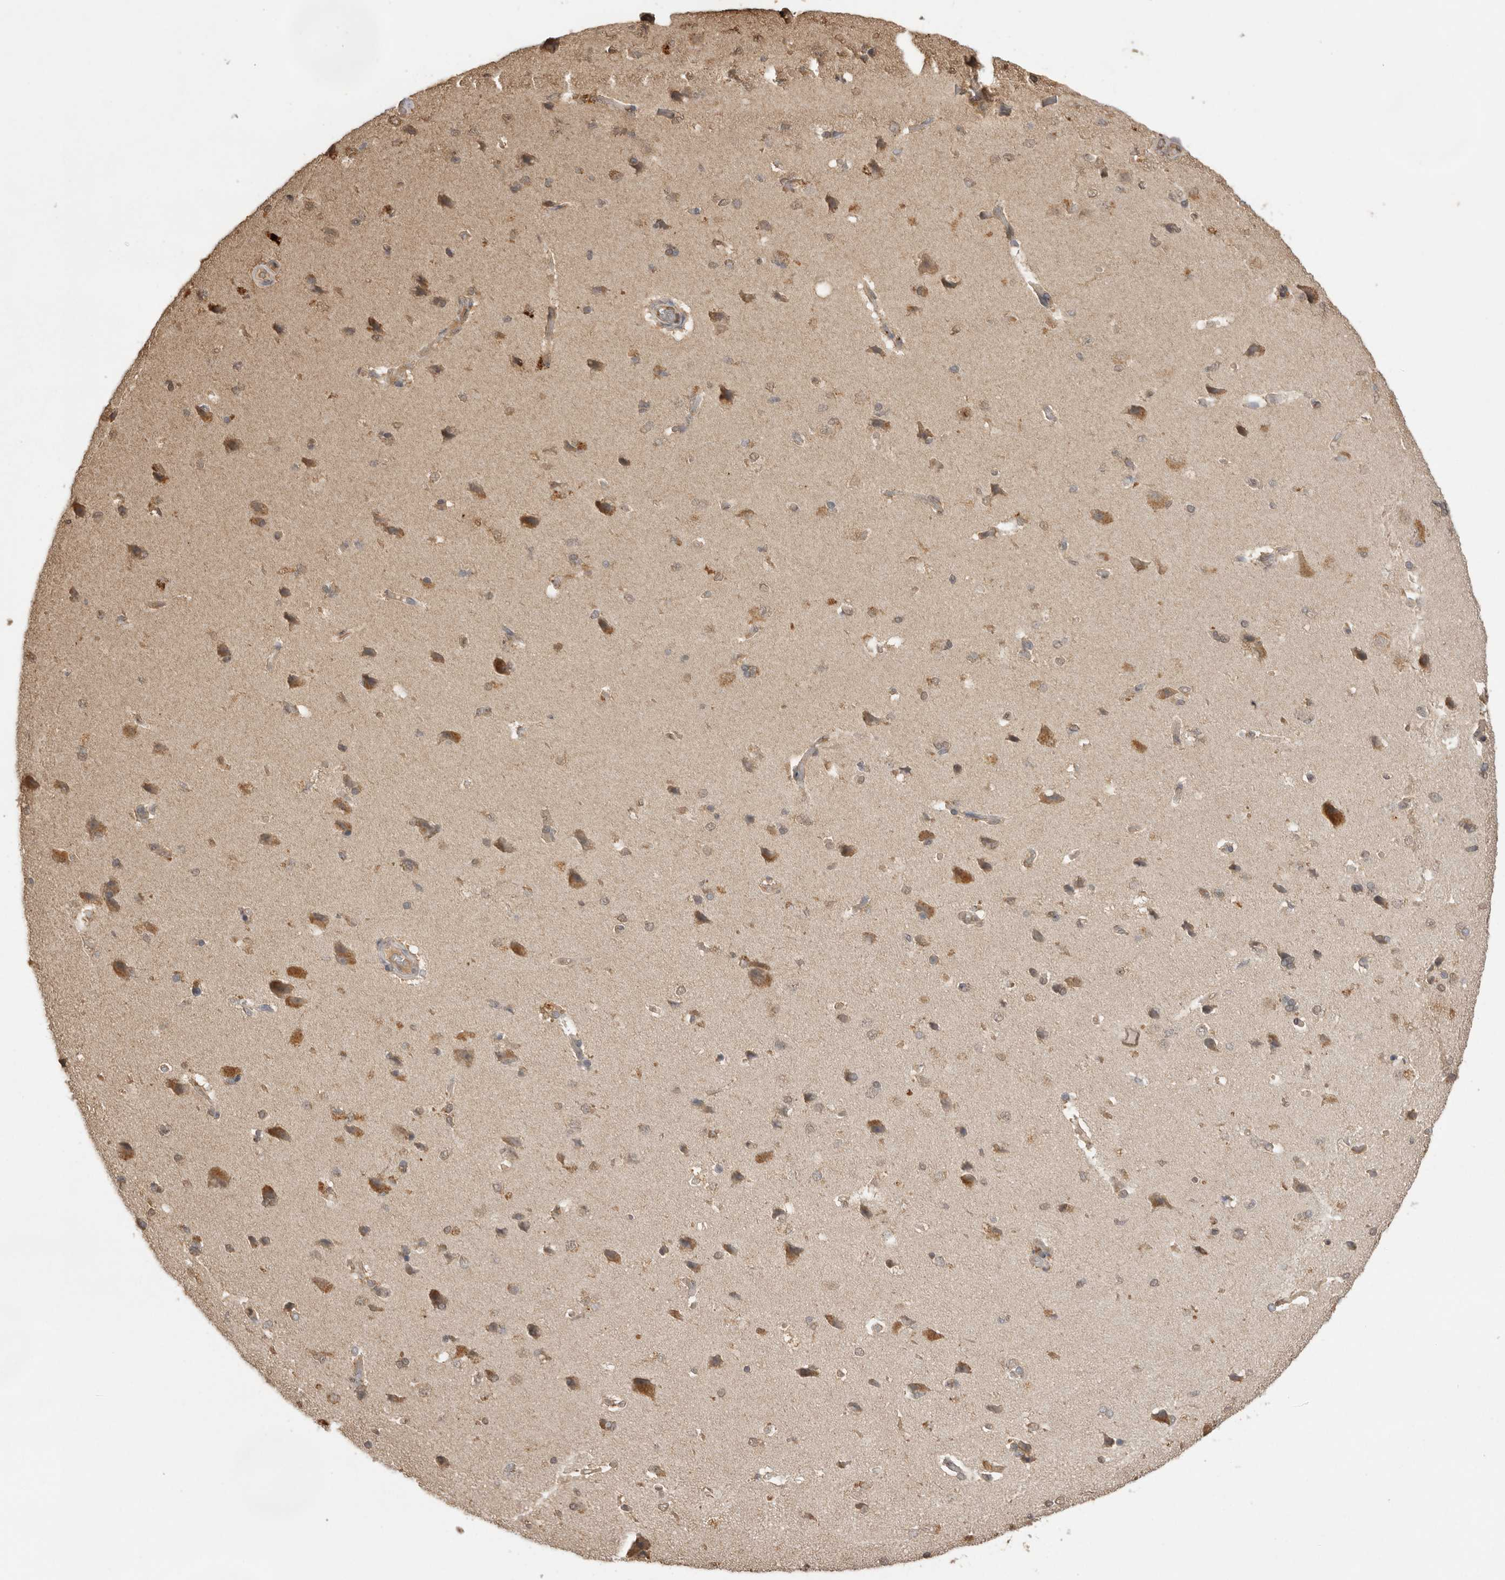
{"staining": {"intensity": "negative", "quantity": "none", "location": "none"}, "tissue": "cerebral cortex", "cell_type": "Endothelial cells", "image_type": "normal", "snomed": [{"axis": "morphology", "description": "Normal tissue, NOS"}, {"axis": "topography", "description": "Cerebral cortex"}], "caption": "Immunohistochemistry (IHC) micrograph of normal human cerebral cortex stained for a protein (brown), which demonstrates no expression in endothelial cells. (Brightfield microscopy of DAB immunohistochemistry (IHC) at high magnification).", "gene": "JAG2", "patient": {"sex": "male", "age": 62}}